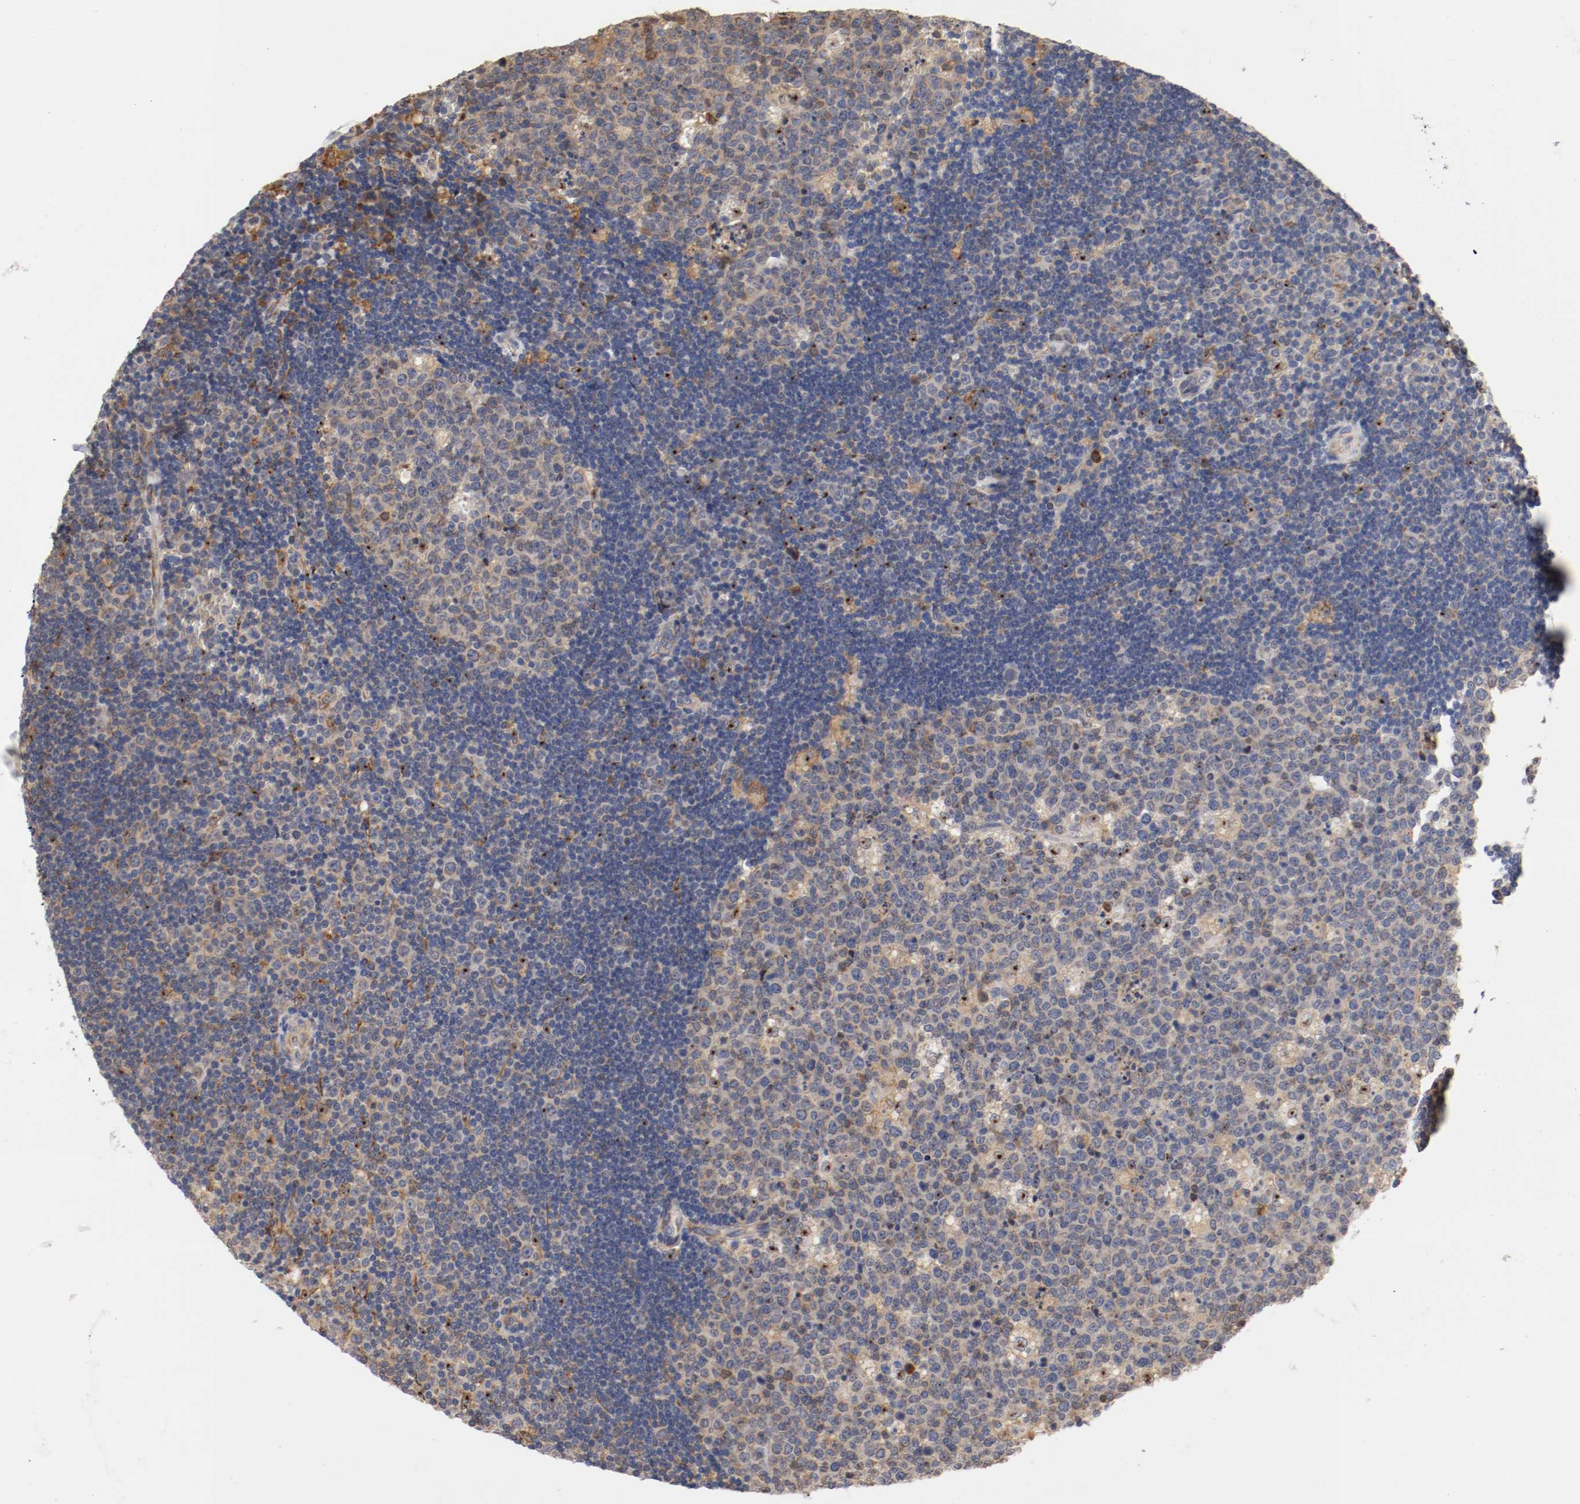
{"staining": {"intensity": "negative", "quantity": "none", "location": "none"}, "tissue": "lymph node", "cell_type": "Germinal center cells", "image_type": "normal", "snomed": [{"axis": "morphology", "description": "Normal tissue, NOS"}, {"axis": "topography", "description": "Lymph node"}, {"axis": "topography", "description": "Salivary gland"}], "caption": "Immunohistochemical staining of unremarkable human lymph node shows no significant positivity in germinal center cells. Nuclei are stained in blue.", "gene": "TNFSF12", "patient": {"sex": "male", "age": 8}}